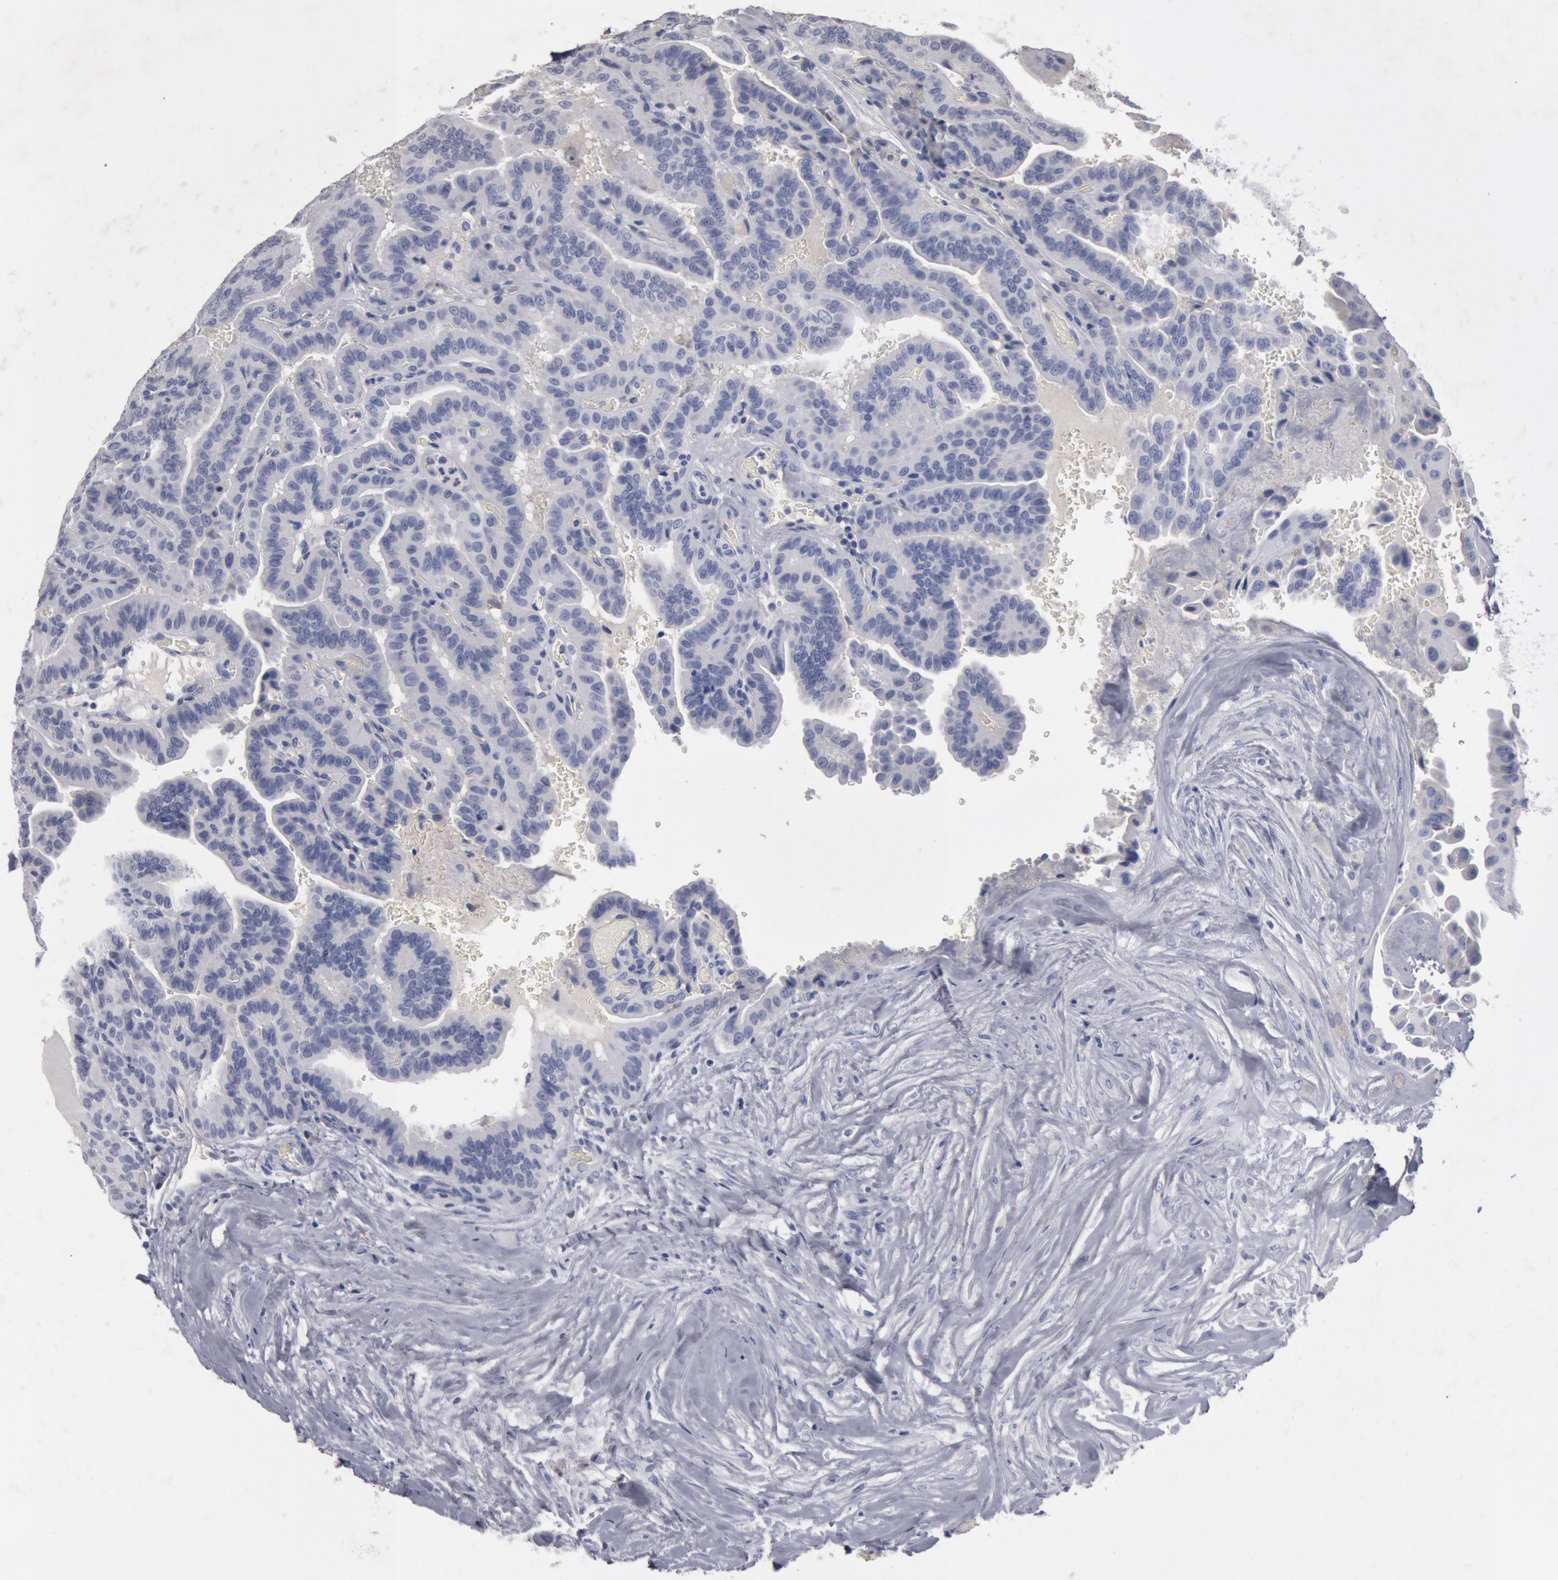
{"staining": {"intensity": "negative", "quantity": "none", "location": "none"}, "tissue": "thyroid cancer", "cell_type": "Tumor cells", "image_type": "cancer", "snomed": [{"axis": "morphology", "description": "Papillary adenocarcinoma, NOS"}, {"axis": "topography", "description": "Thyroid gland"}], "caption": "A high-resolution micrograph shows IHC staining of thyroid cancer, which exhibits no significant staining in tumor cells.", "gene": "FOXA2", "patient": {"sex": "male", "age": 87}}